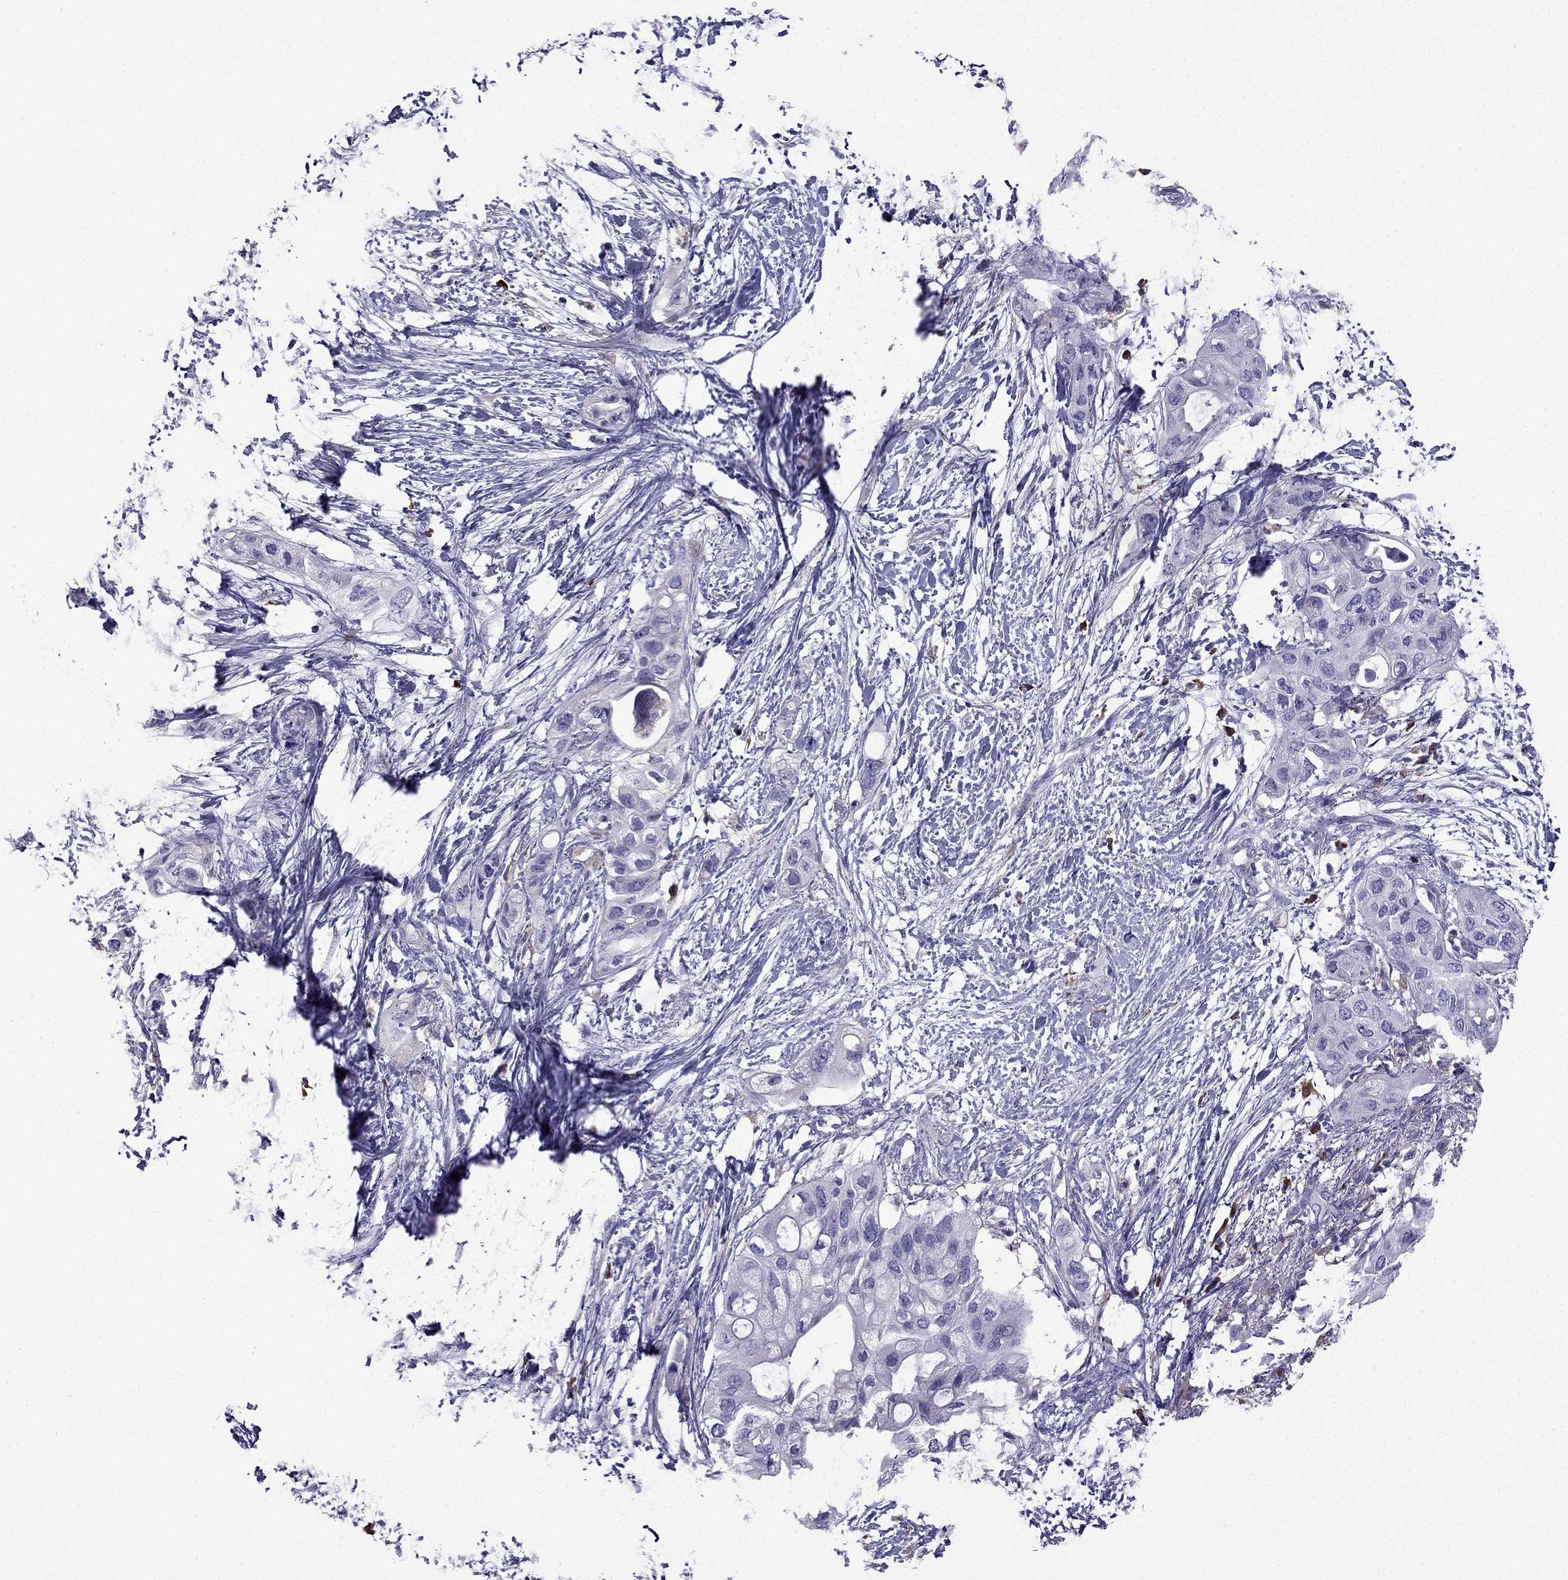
{"staining": {"intensity": "negative", "quantity": "none", "location": "none"}, "tissue": "pancreatic cancer", "cell_type": "Tumor cells", "image_type": "cancer", "snomed": [{"axis": "morphology", "description": "Adenocarcinoma, NOS"}, {"axis": "topography", "description": "Pancreas"}], "caption": "Tumor cells are negative for protein expression in human pancreatic adenocarcinoma.", "gene": "TSSK4", "patient": {"sex": "female", "age": 72}}